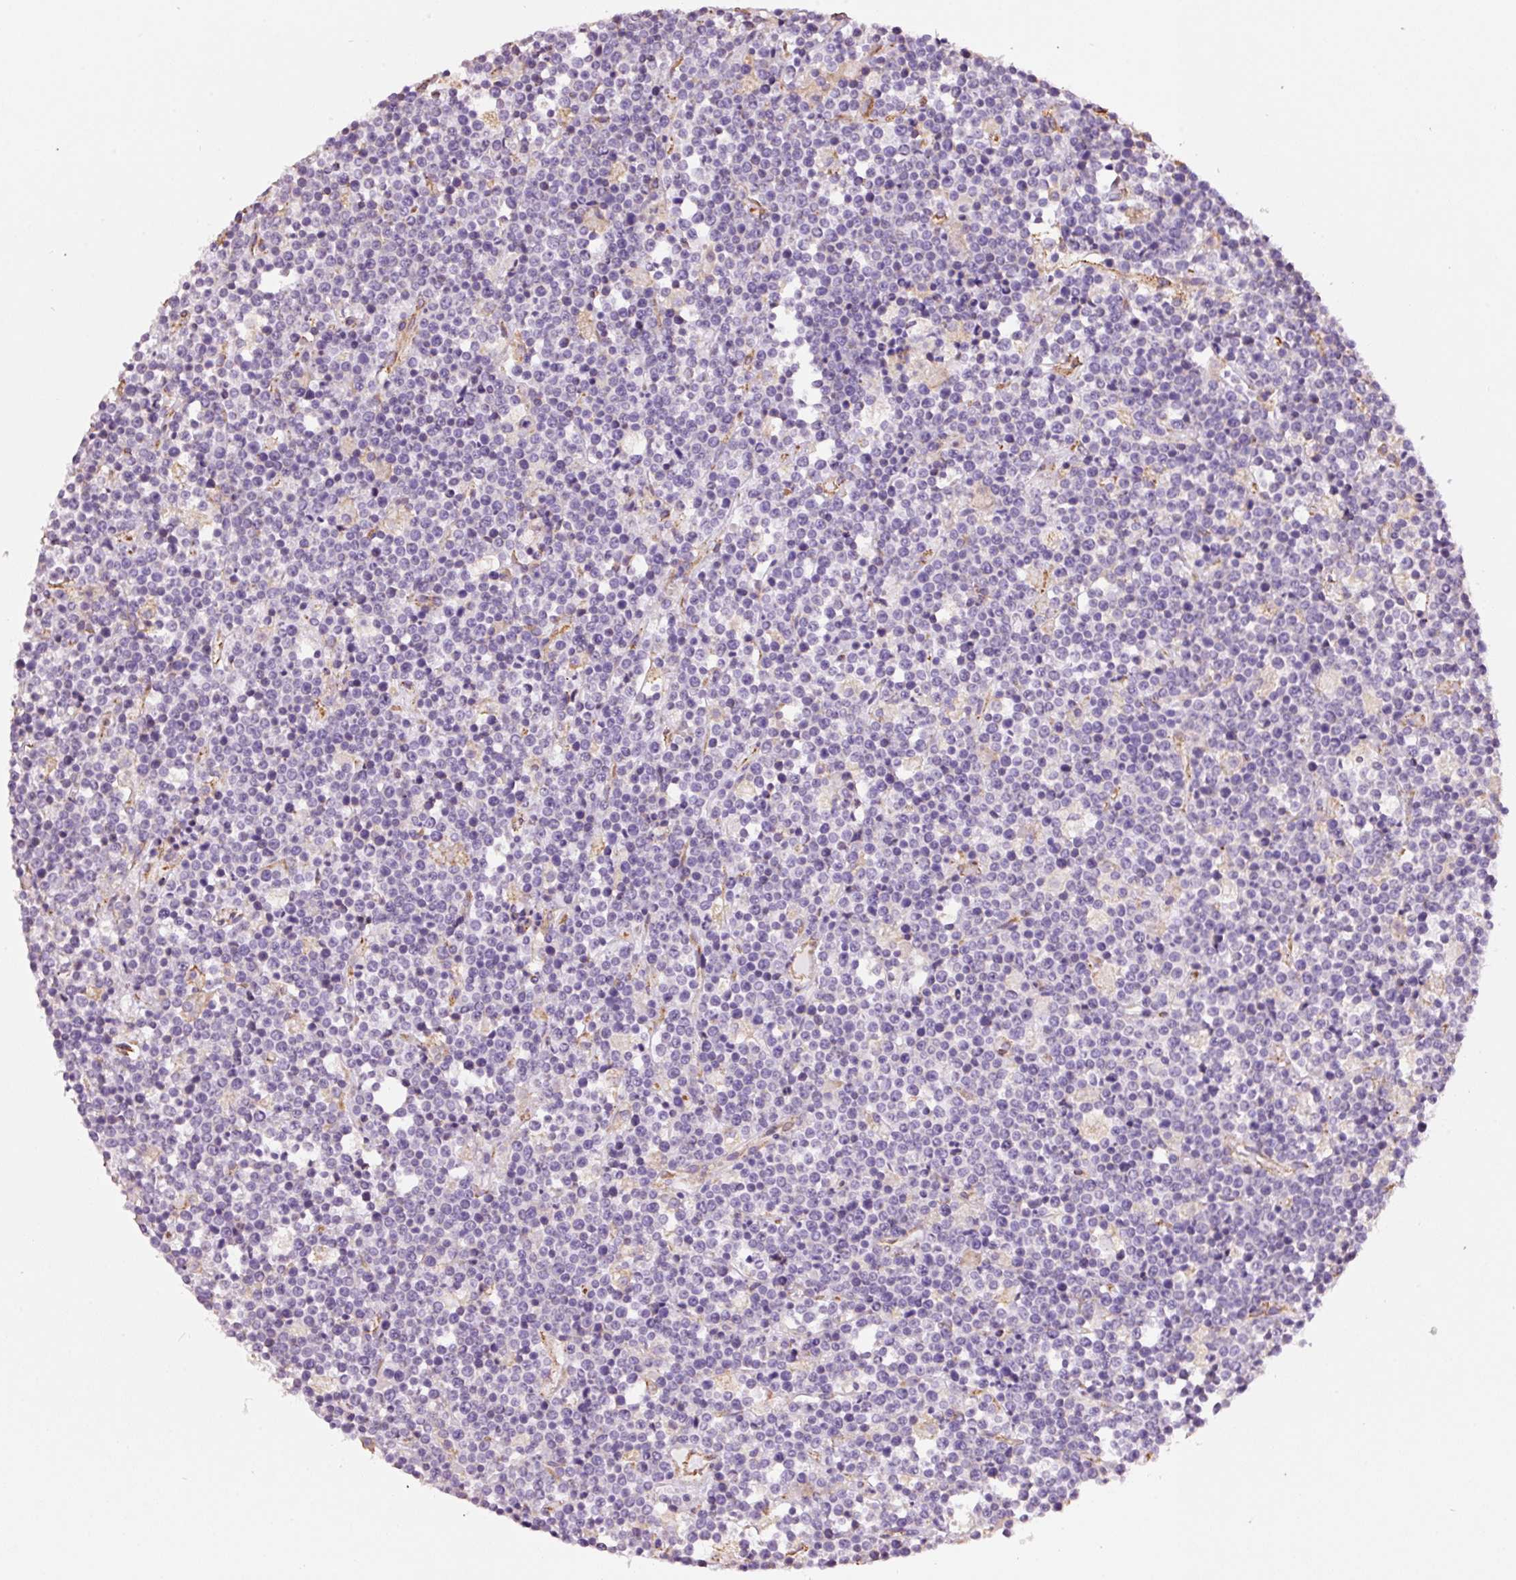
{"staining": {"intensity": "negative", "quantity": "none", "location": "none"}, "tissue": "lymphoma", "cell_type": "Tumor cells", "image_type": "cancer", "snomed": [{"axis": "morphology", "description": "Malignant lymphoma, non-Hodgkin's type, High grade"}, {"axis": "topography", "description": "Ovary"}], "caption": "Immunohistochemical staining of human malignant lymphoma, non-Hodgkin's type (high-grade) reveals no significant staining in tumor cells. (DAB IHC, high magnification).", "gene": "GCG", "patient": {"sex": "female", "age": 56}}